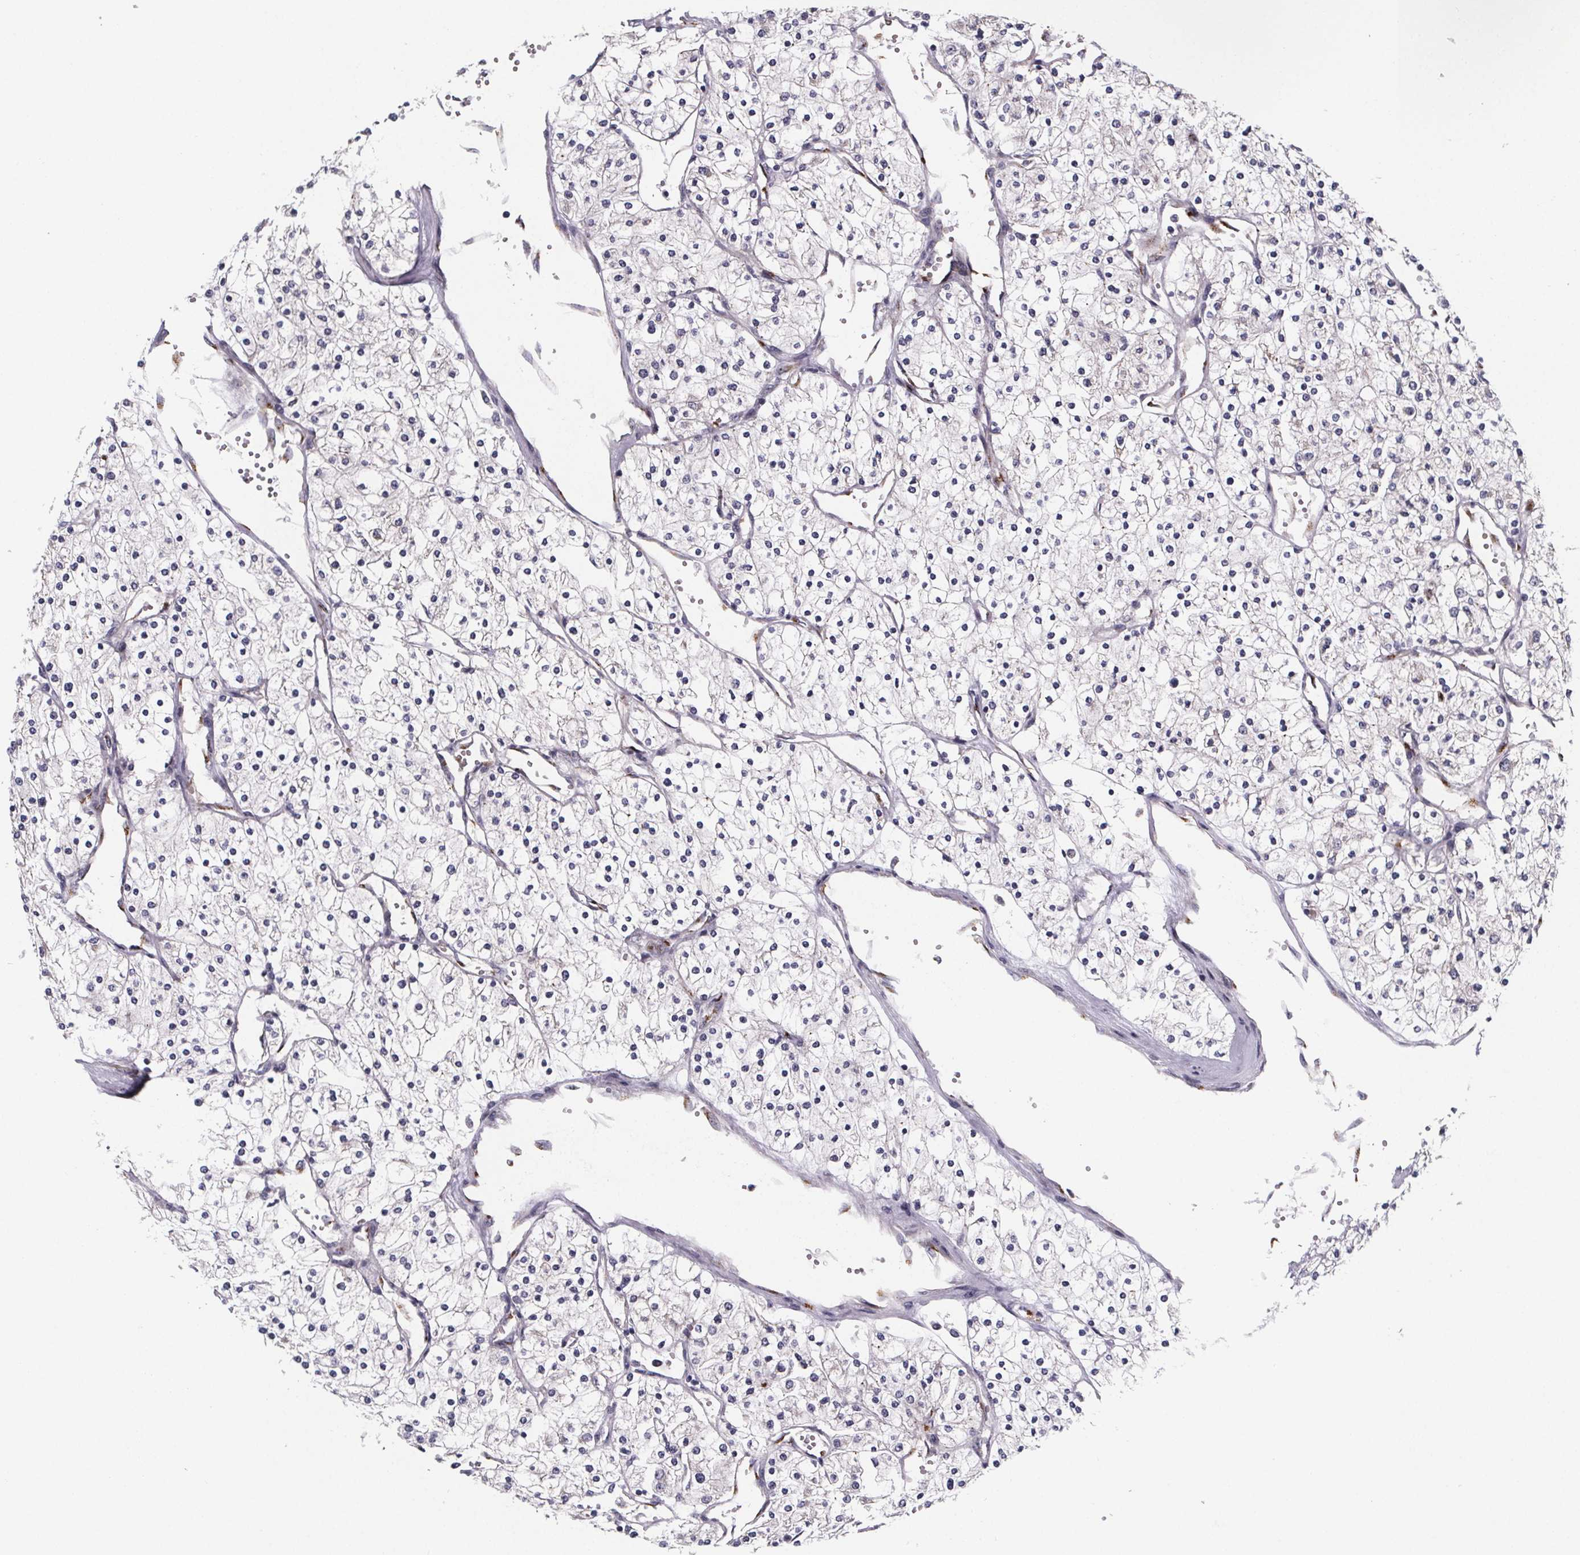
{"staining": {"intensity": "negative", "quantity": "none", "location": "none"}, "tissue": "renal cancer", "cell_type": "Tumor cells", "image_type": "cancer", "snomed": [{"axis": "morphology", "description": "Adenocarcinoma, NOS"}, {"axis": "topography", "description": "Kidney"}], "caption": "This photomicrograph is of renal adenocarcinoma stained with immunohistochemistry to label a protein in brown with the nuclei are counter-stained blue. There is no staining in tumor cells. (DAB immunohistochemistry visualized using brightfield microscopy, high magnification).", "gene": "NDST1", "patient": {"sex": "male", "age": 80}}